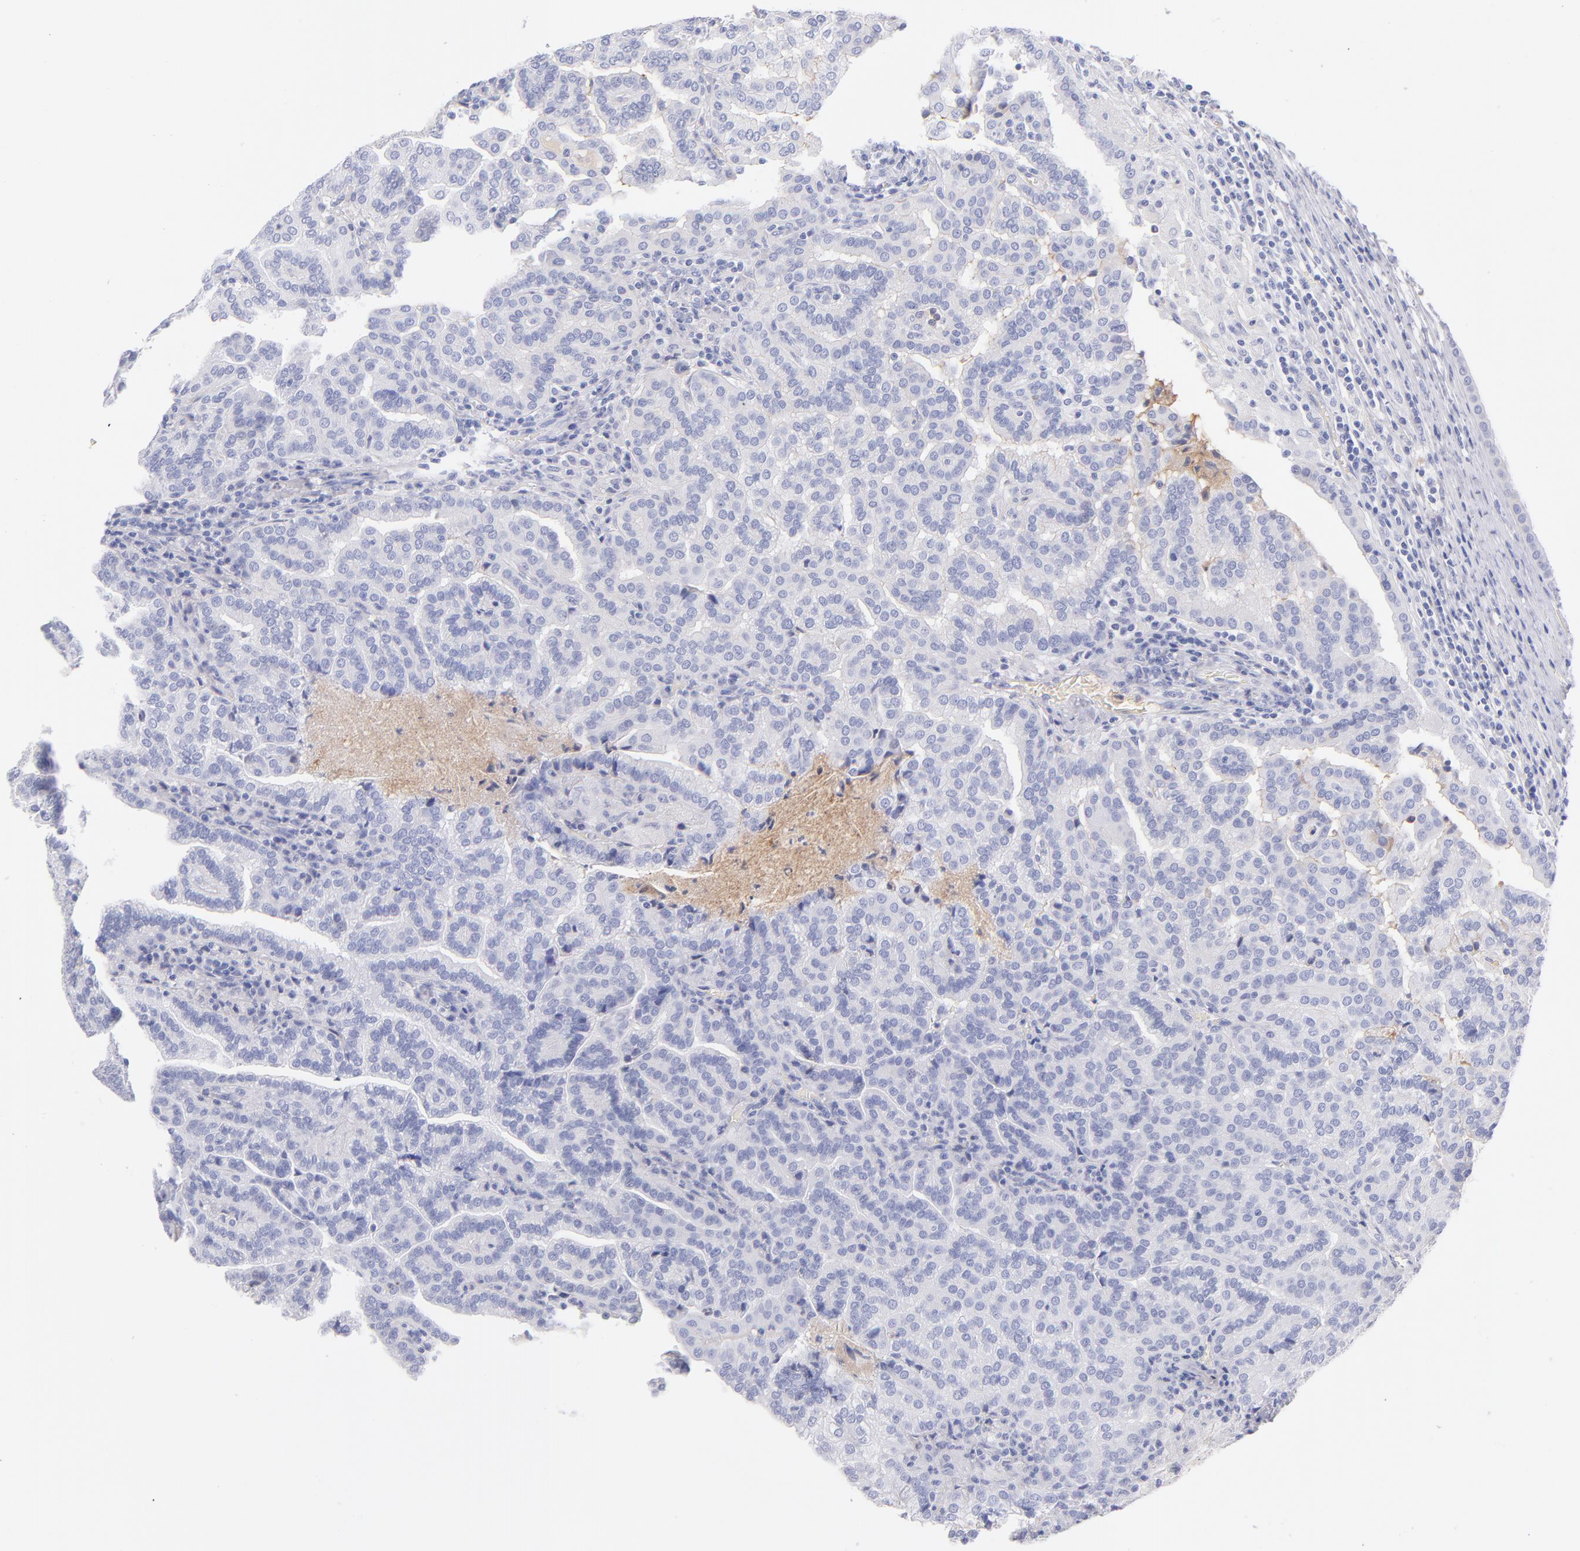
{"staining": {"intensity": "negative", "quantity": "none", "location": "none"}, "tissue": "renal cancer", "cell_type": "Tumor cells", "image_type": "cancer", "snomed": [{"axis": "morphology", "description": "Adenocarcinoma, NOS"}, {"axis": "topography", "description": "Kidney"}], "caption": "Photomicrograph shows no protein positivity in tumor cells of adenocarcinoma (renal) tissue.", "gene": "HP", "patient": {"sex": "male", "age": 61}}